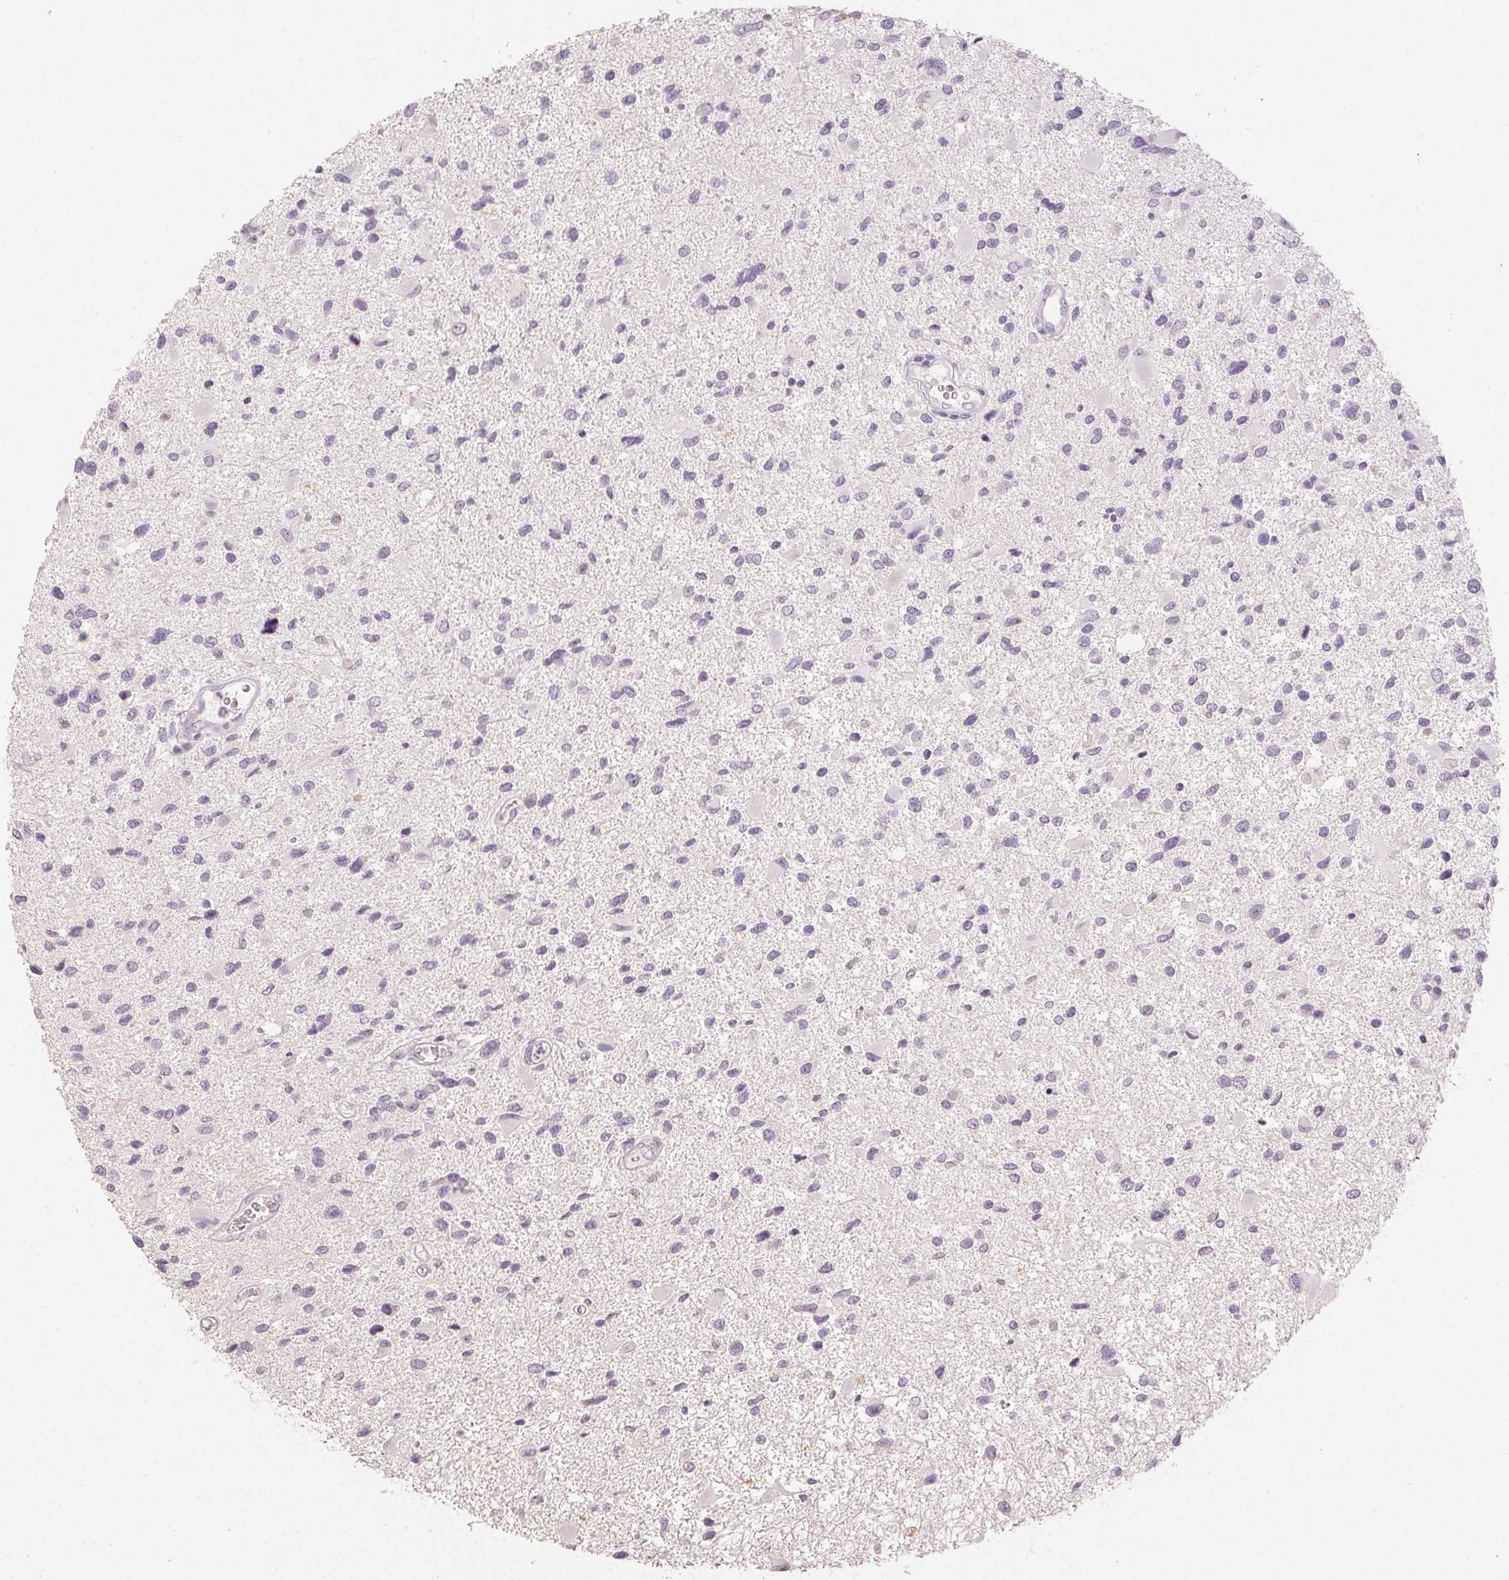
{"staining": {"intensity": "negative", "quantity": "none", "location": "none"}, "tissue": "glioma", "cell_type": "Tumor cells", "image_type": "cancer", "snomed": [{"axis": "morphology", "description": "Glioma, malignant, Low grade"}, {"axis": "topography", "description": "Brain"}], "caption": "The immunohistochemistry (IHC) micrograph has no significant expression in tumor cells of glioma tissue.", "gene": "LVRN", "patient": {"sex": "female", "age": 32}}